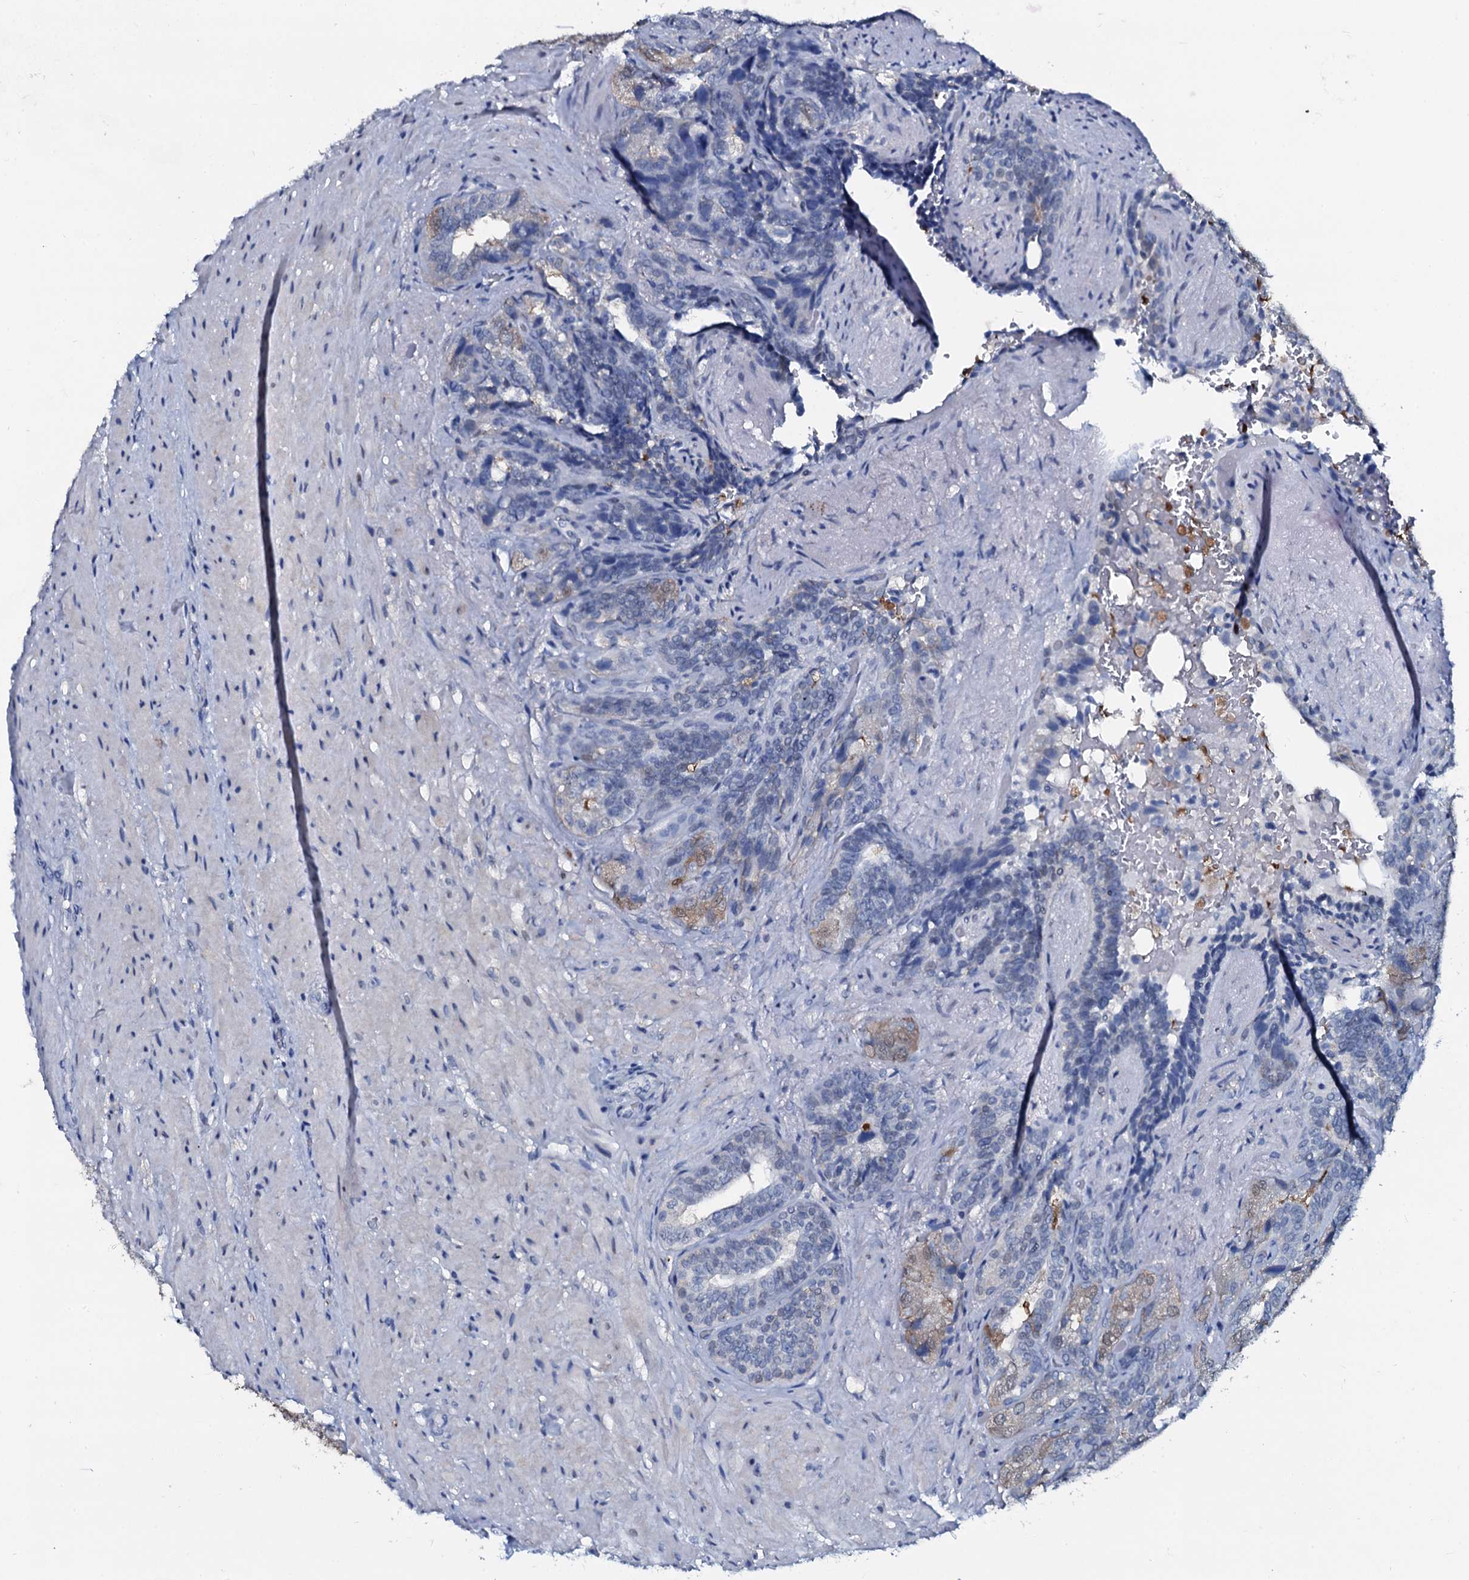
{"staining": {"intensity": "moderate", "quantity": "25%-75%", "location": "cytoplasmic/membranous"}, "tissue": "seminal vesicle", "cell_type": "Glandular cells", "image_type": "normal", "snomed": [{"axis": "morphology", "description": "Normal tissue, NOS"}, {"axis": "topography", "description": "Seminal veicle"}, {"axis": "topography", "description": "Peripheral nerve tissue"}], "caption": "Glandular cells display medium levels of moderate cytoplasmic/membranous positivity in approximately 25%-75% of cells in normal human seminal vesicle.", "gene": "SLC4A7", "patient": {"sex": "male", "age": 63}}